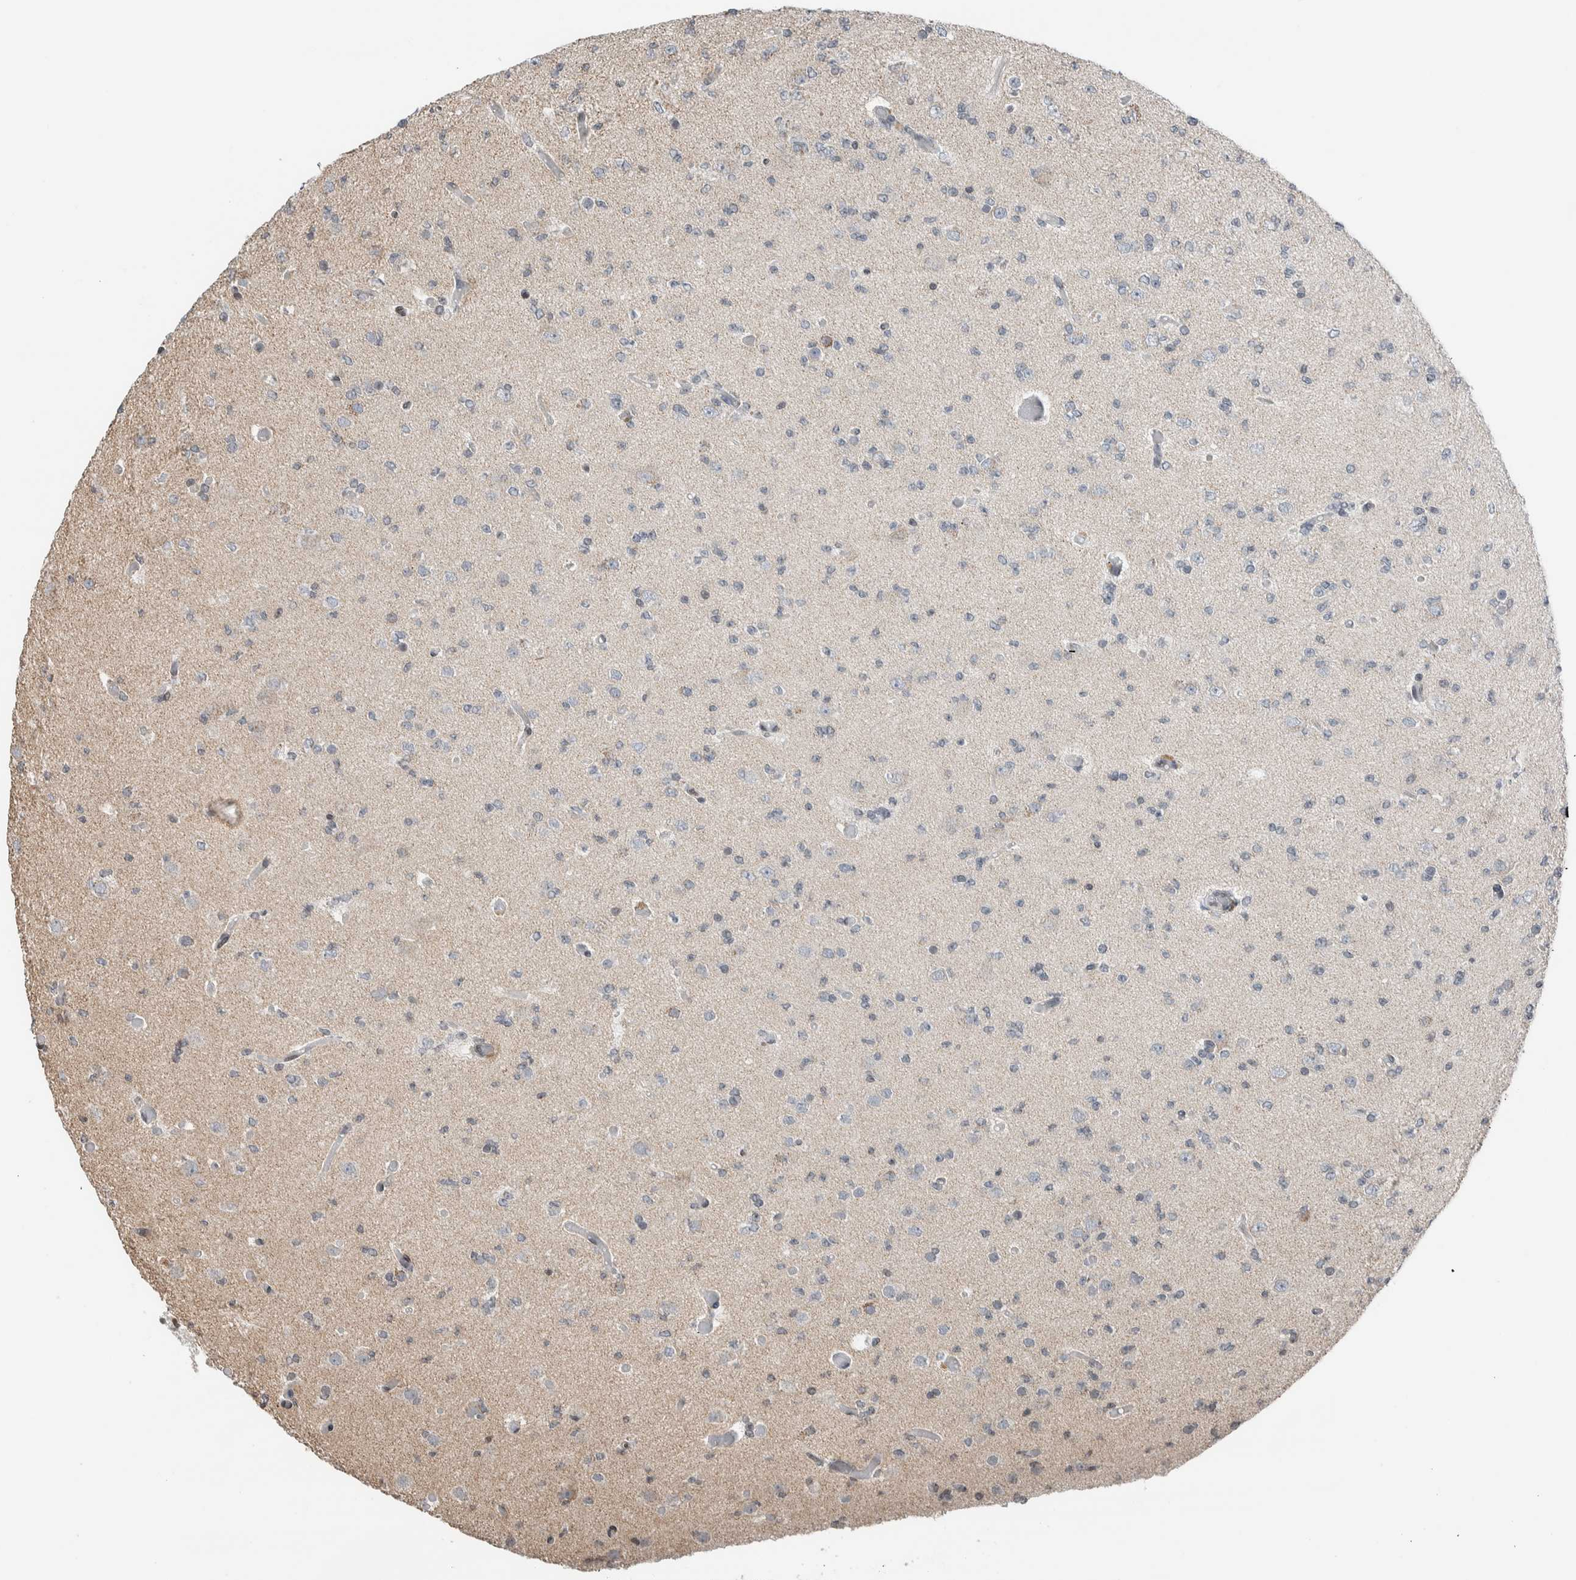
{"staining": {"intensity": "negative", "quantity": "none", "location": "none"}, "tissue": "glioma", "cell_type": "Tumor cells", "image_type": "cancer", "snomed": [{"axis": "morphology", "description": "Glioma, malignant, Low grade"}, {"axis": "topography", "description": "Brain"}], "caption": "This is a photomicrograph of immunohistochemistry (IHC) staining of glioma, which shows no positivity in tumor cells.", "gene": "NPLOC4", "patient": {"sex": "female", "age": 22}}